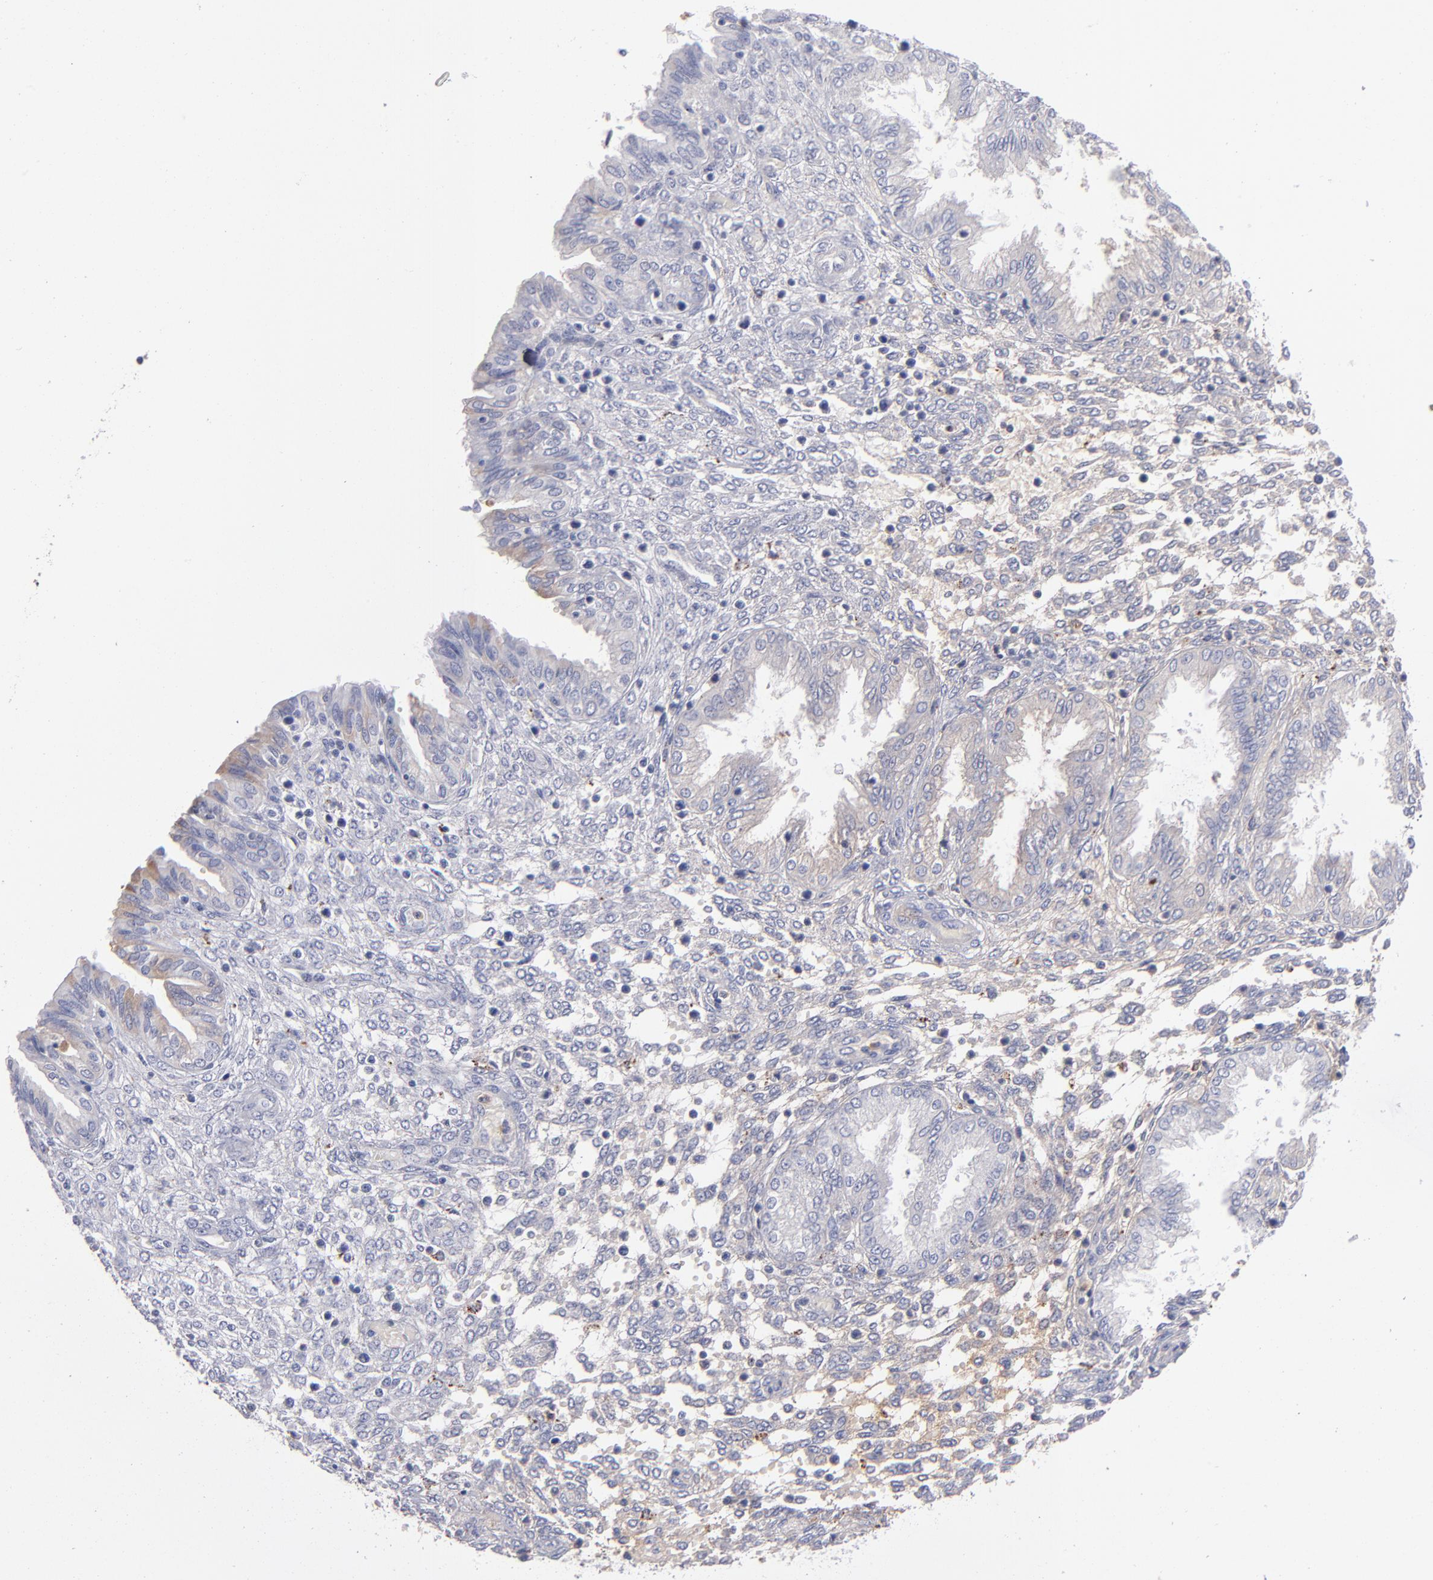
{"staining": {"intensity": "moderate", "quantity": "<25%", "location": "cytoplasmic/membranous"}, "tissue": "endometrium", "cell_type": "Cells in endometrial stroma", "image_type": "normal", "snomed": [{"axis": "morphology", "description": "Normal tissue, NOS"}, {"axis": "topography", "description": "Endometrium"}], "caption": "The image exhibits staining of benign endometrium, revealing moderate cytoplasmic/membranous protein staining (brown color) within cells in endometrial stroma. The staining is performed using DAB brown chromogen to label protein expression. The nuclei are counter-stained blue using hematoxylin.", "gene": "HP", "patient": {"sex": "female", "age": 33}}